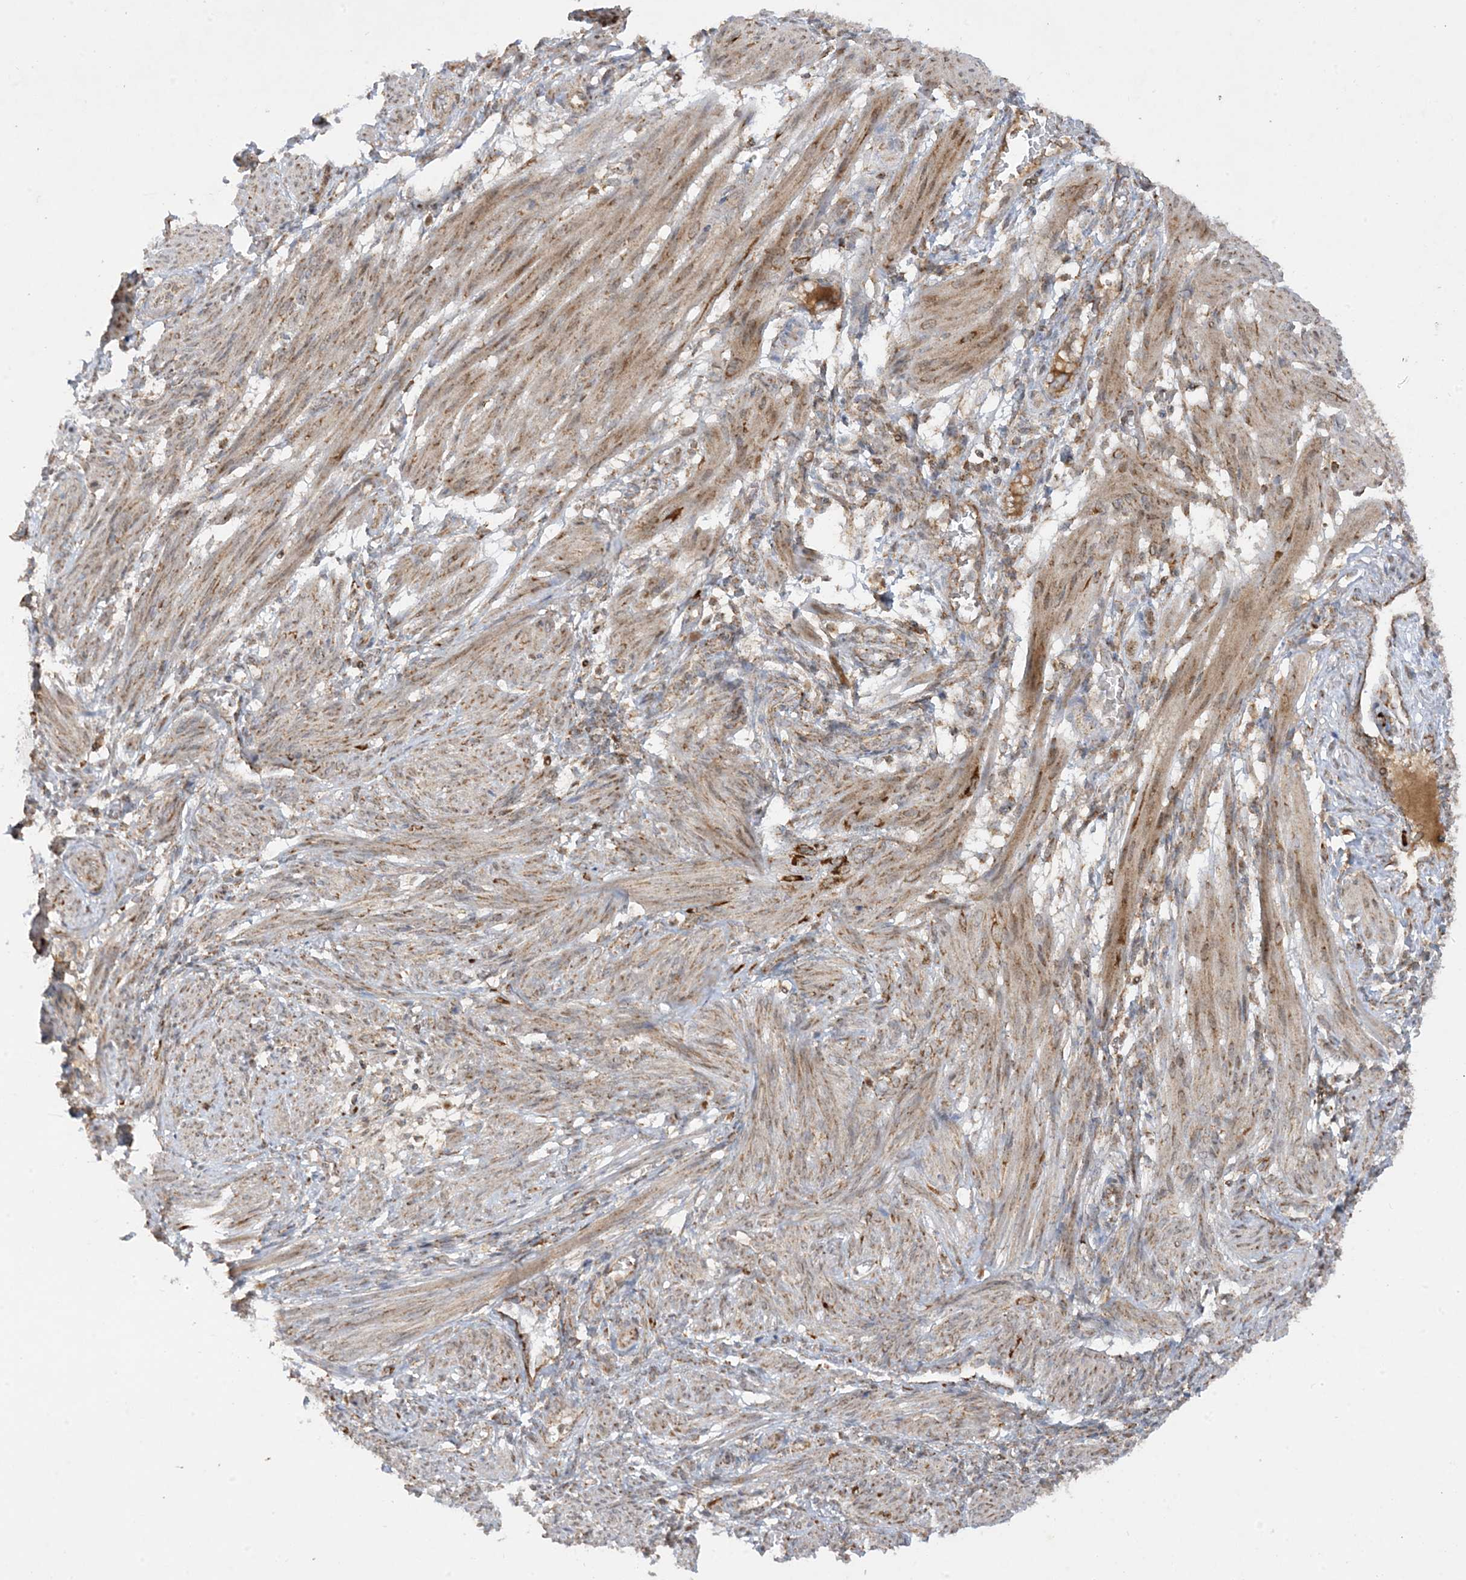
{"staining": {"intensity": "moderate", "quantity": ">75%", "location": "cytoplasmic/membranous"}, "tissue": "smooth muscle", "cell_type": "Smooth muscle cells", "image_type": "normal", "snomed": [{"axis": "morphology", "description": "Normal tissue, NOS"}, {"axis": "topography", "description": "Smooth muscle"}], "caption": "Smooth muscle stained with a brown dye reveals moderate cytoplasmic/membranous positive staining in about >75% of smooth muscle cells.", "gene": "NDUFAF3", "patient": {"sex": "female", "age": 39}}